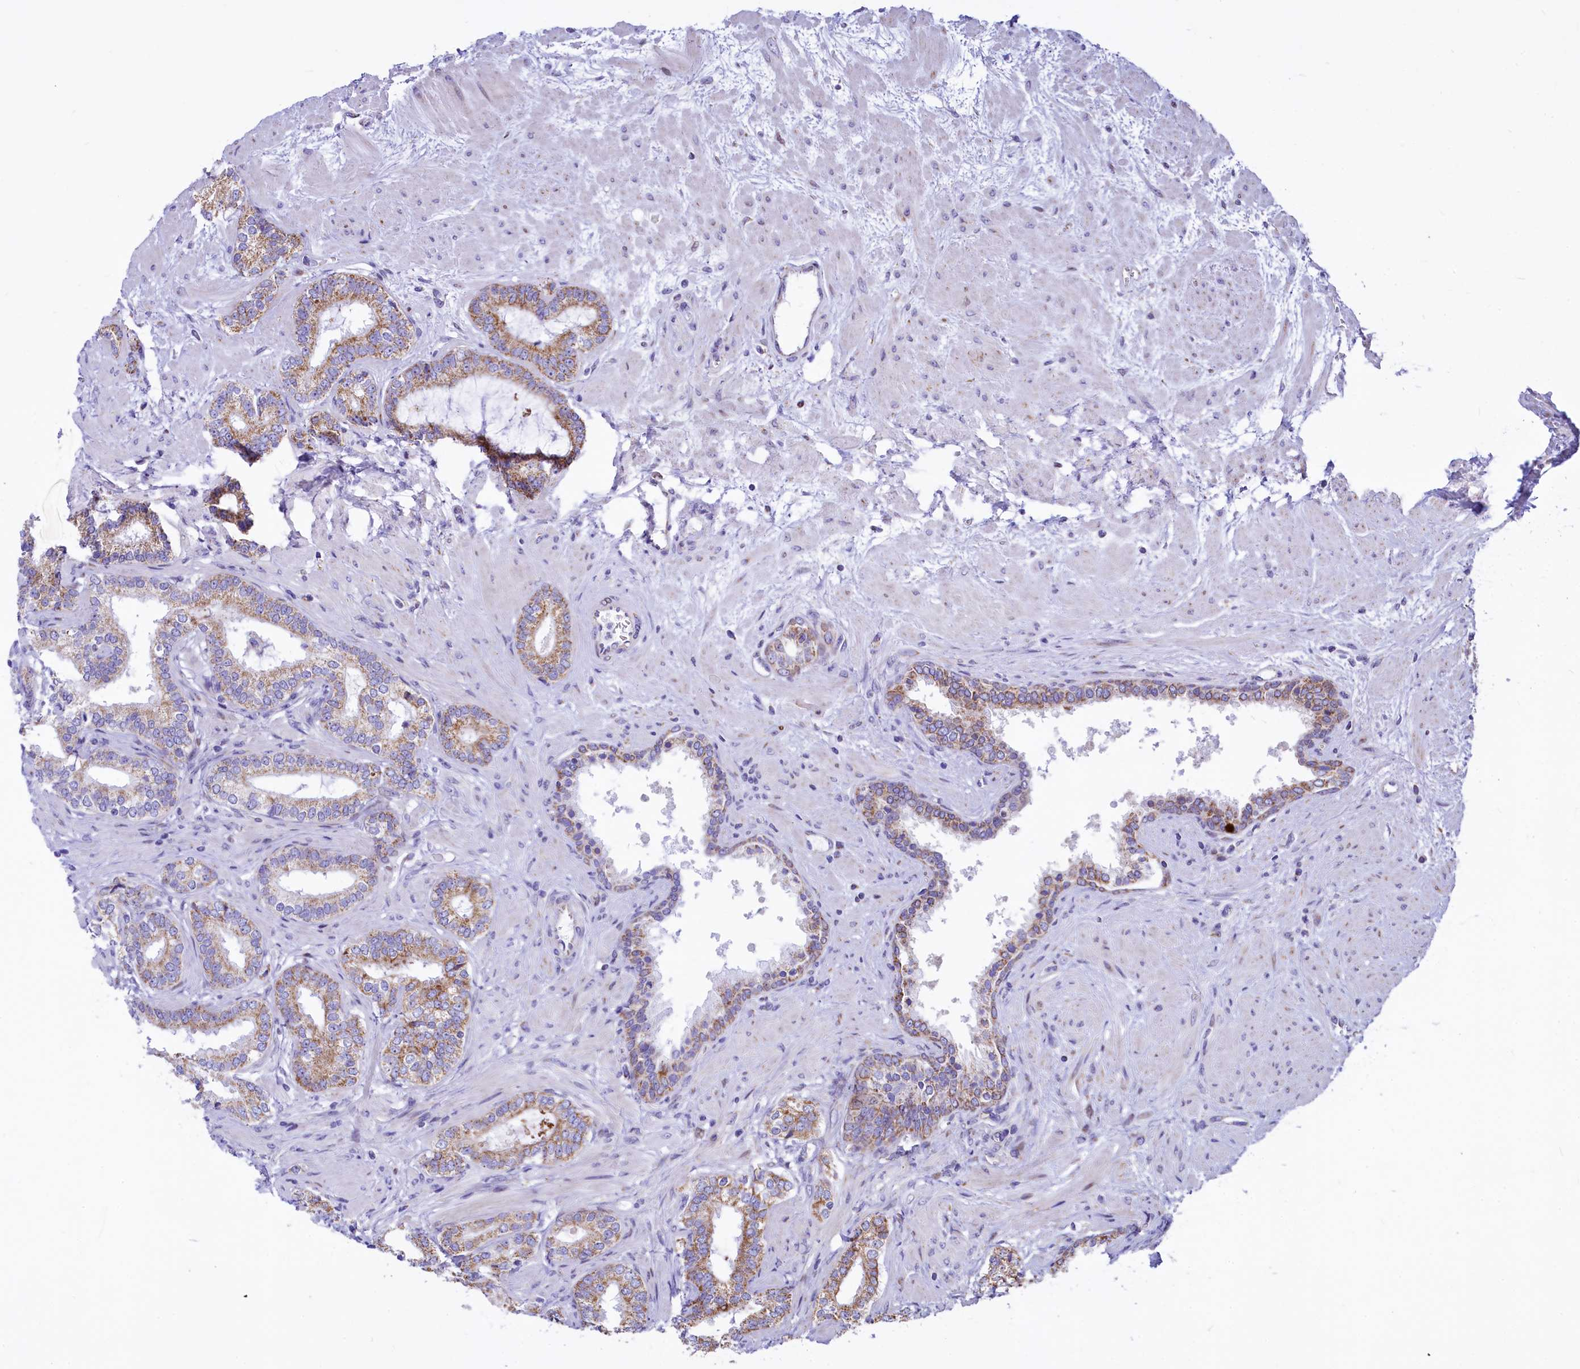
{"staining": {"intensity": "moderate", "quantity": ">75%", "location": "cytoplasmic/membranous"}, "tissue": "prostate cancer", "cell_type": "Tumor cells", "image_type": "cancer", "snomed": [{"axis": "morphology", "description": "Adenocarcinoma, High grade"}, {"axis": "topography", "description": "Prostate"}], "caption": "DAB immunohistochemical staining of human adenocarcinoma (high-grade) (prostate) demonstrates moderate cytoplasmic/membranous protein staining in approximately >75% of tumor cells.", "gene": "VWCE", "patient": {"sex": "male", "age": 64}}